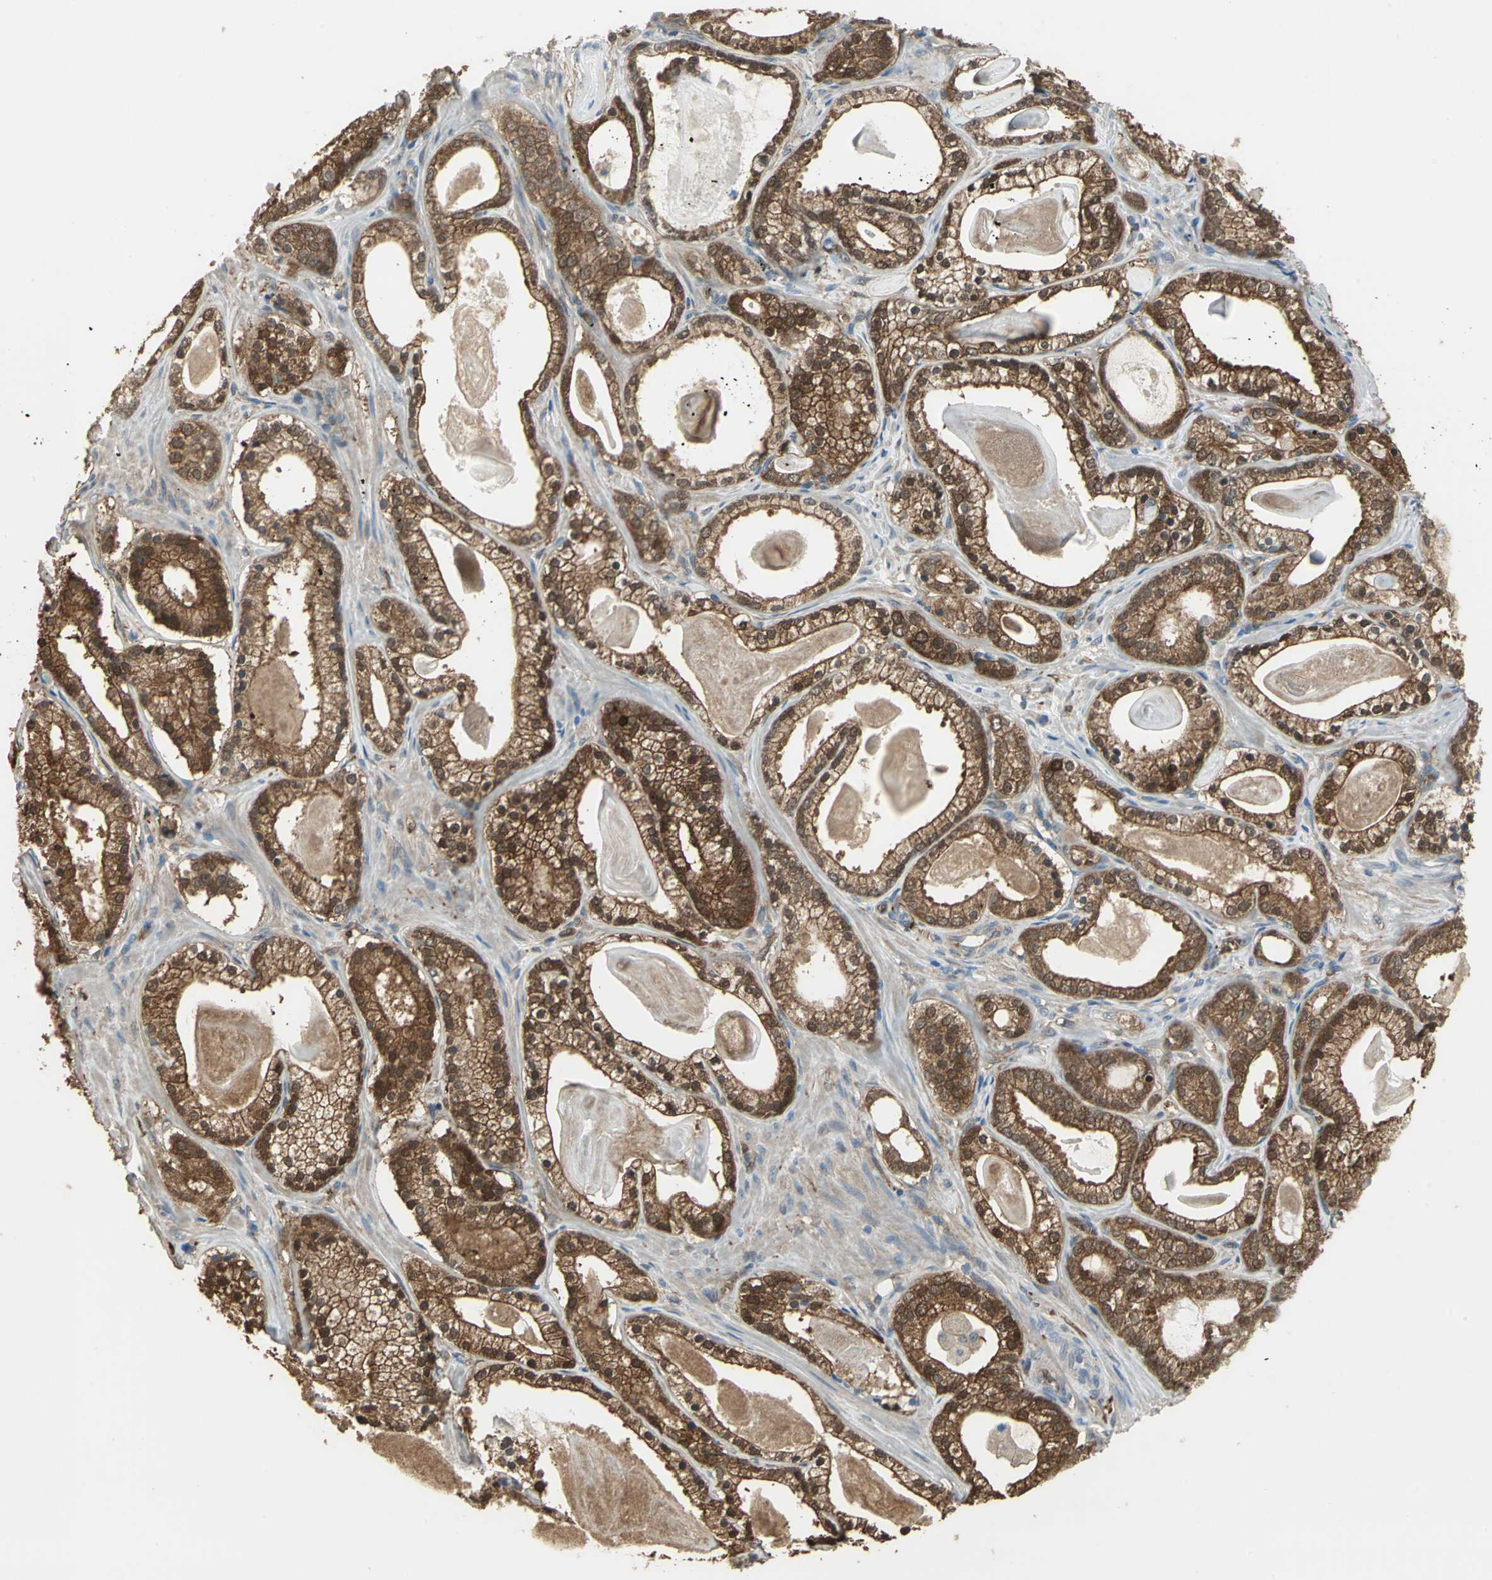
{"staining": {"intensity": "strong", "quantity": ">75%", "location": "cytoplasmic/membranous,nuclear"}, "tissue": "prostate cancer", "cell_type": "Tumor cells", "image_type": "cancer", "snomed": [{"axis": "morphology", "description": "Adenocarcinoma, Low grade"}, {"axis": "topography", "description": "Prostate"}], "caption": "Prostate cancer (adenocarcinoma (low-grade)) was stained to show a protein in brown. There is high levels of strong cytoplasmic/membranous and nuclear positivity in about >75% of tumor cells.", "gene": "DDAH1", "patient": {"sex": "male", "age": 59}}